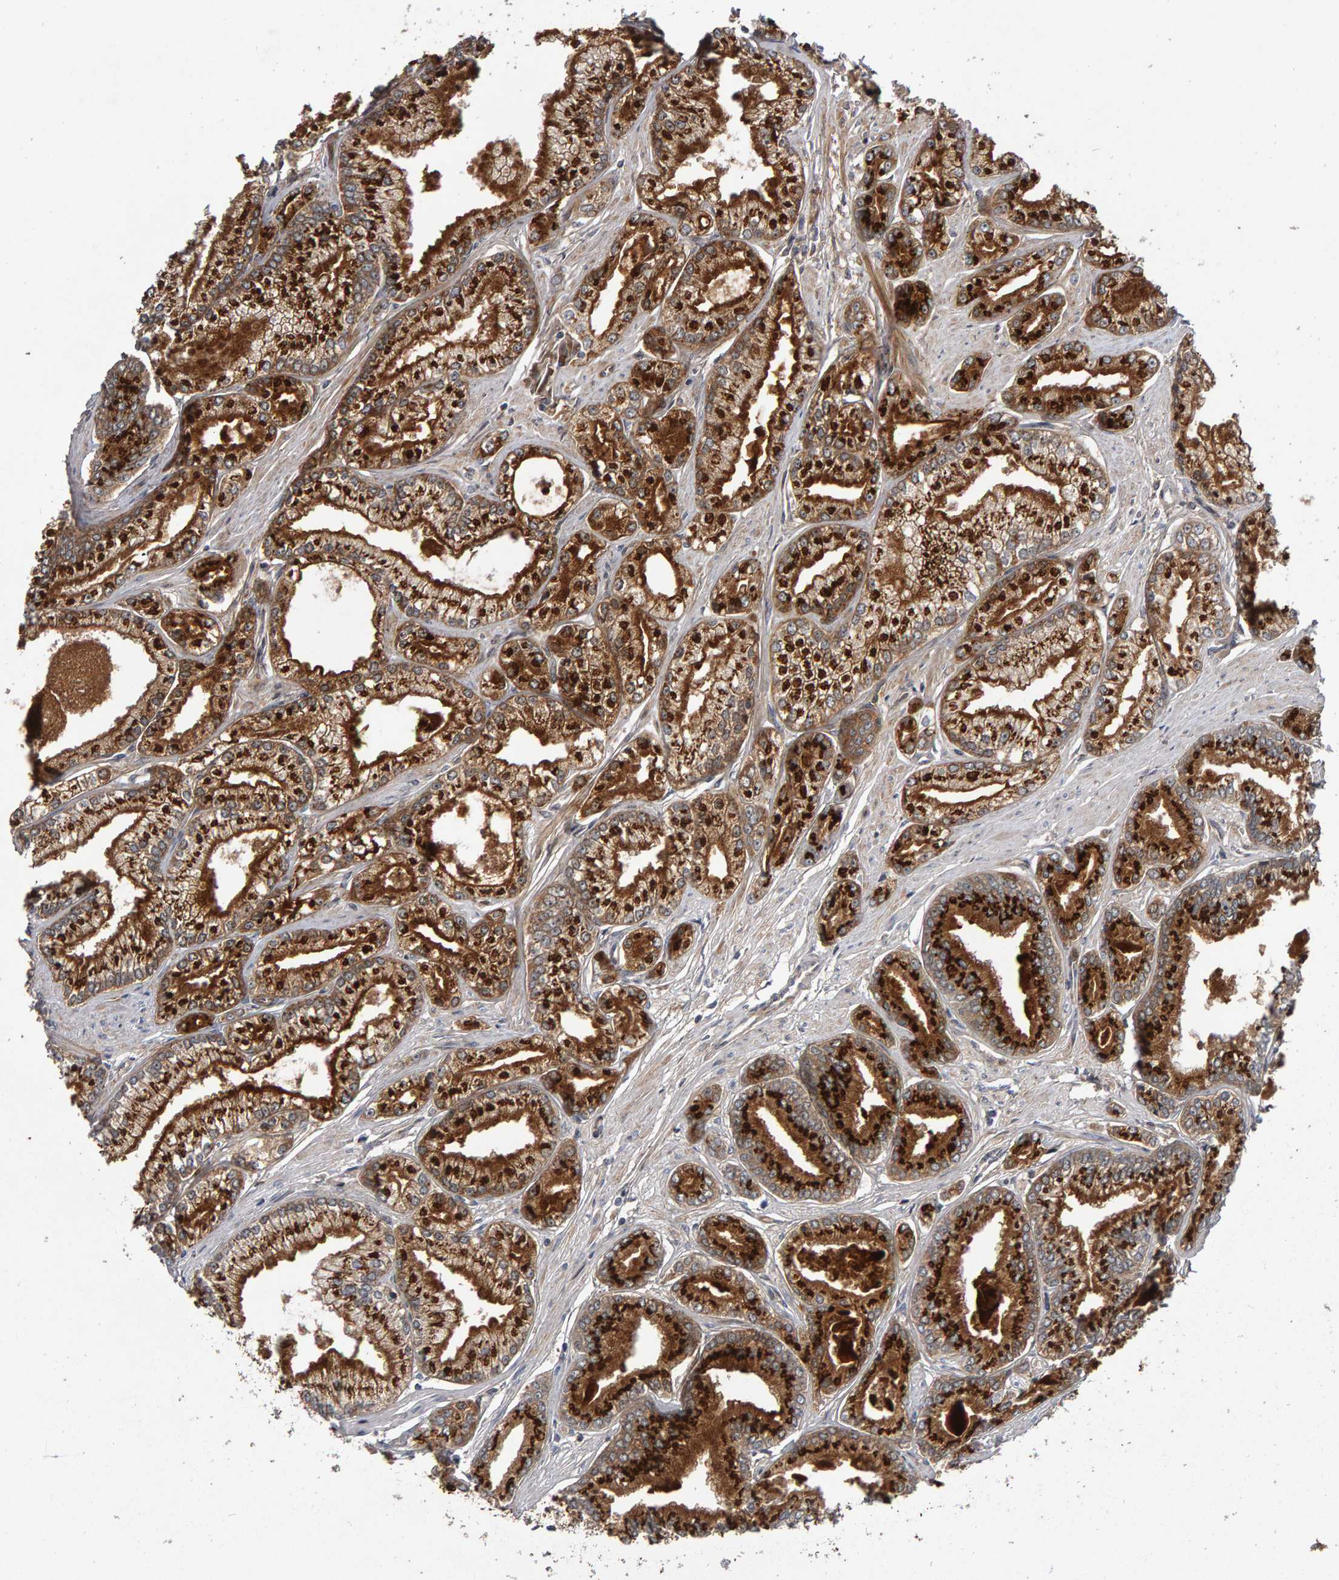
{"staining": {"intensity": "strong", "quantity": ">75%", "location": "cytoplasmic/membranous"}, "tissue": "prostate cancer", "cell_type": "Tumor cells", "image_type": "cancer", "snomed": [{"axis": "morphology", "description": "Adenocarcinoma, Low grade"}, {"axis": "topography", "description": "Prostate"}], "caption": "There is high levels of strong cytoplasmic/membranous positivity in tumor cells of prostate cancer (low-grade adenocarcinoma), as demonstrated by immunohistochemical staining (brown color).", "gene": "CANT1", "patient": {"sex": "male", "age": 52}}